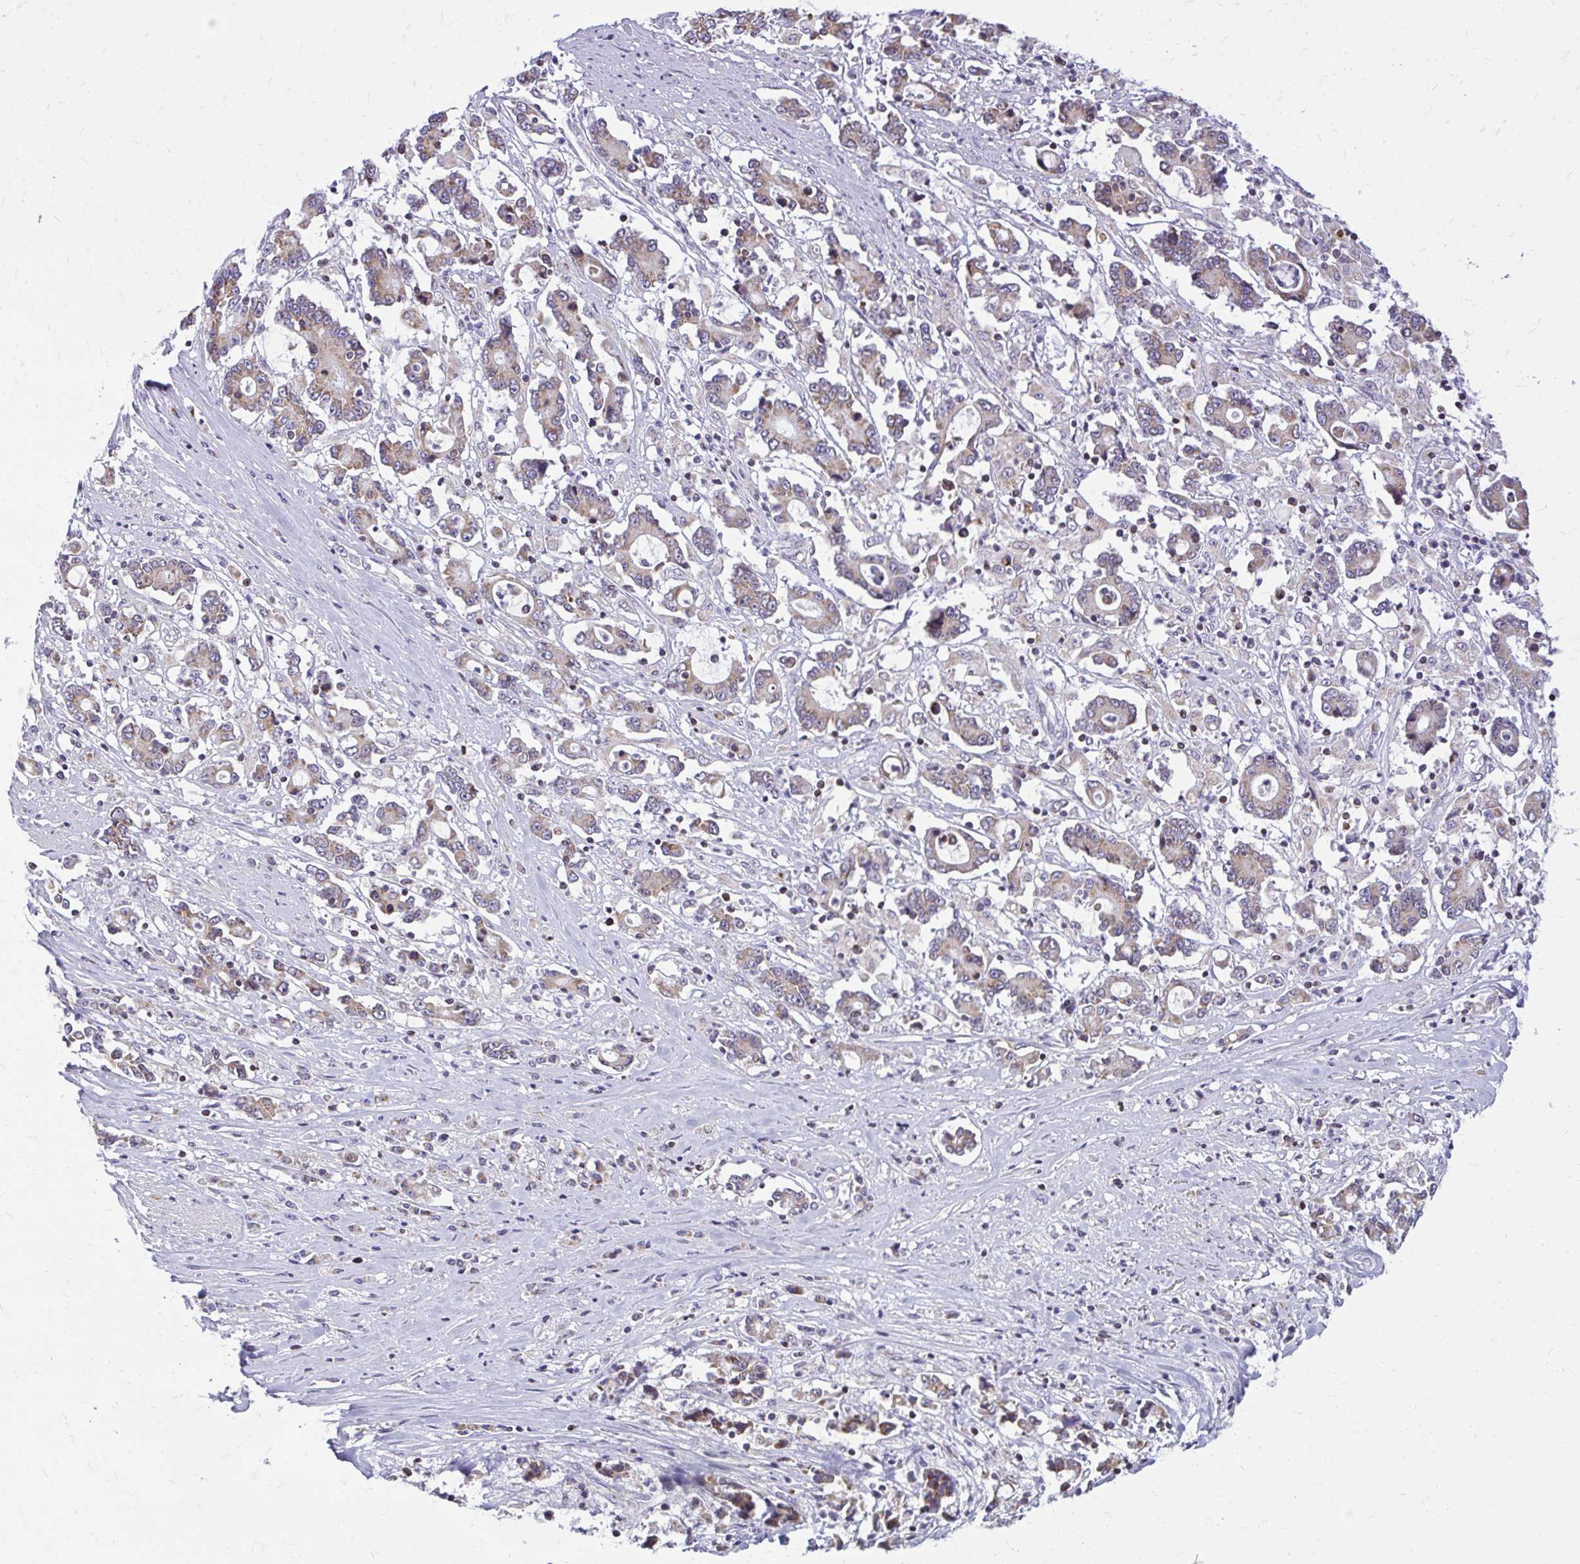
{"staining": {"intensity": "weak", "quantity": "25%-75%", "location": "cytoplasmic/membranous"}, "tissue": "stomach cancer", "cell_type": "Tumor cells", "image_type": "cancer", "snomed": [{"axis": "morphology", "description": "Adenocarcinoma, NOS"}, {"axis": "topography", "description": "Stomach, upper"}], "caption": "IHC staining of stomach cancer (adenocarcinoma), which demonstrates low levels of weak cytoplasmic/membranous expression in about 25%-75% of tumor cells indicating weak cytoplasmic/membranous protein staining. The staining was performed using DAB (3,3'-diaminobenzidine) (brown) for protein detection and nuclei were counterstained in hematoxylin (blue).", "gene": "RPS6KA2", "patient": {"sex": "male", "age": 68}}